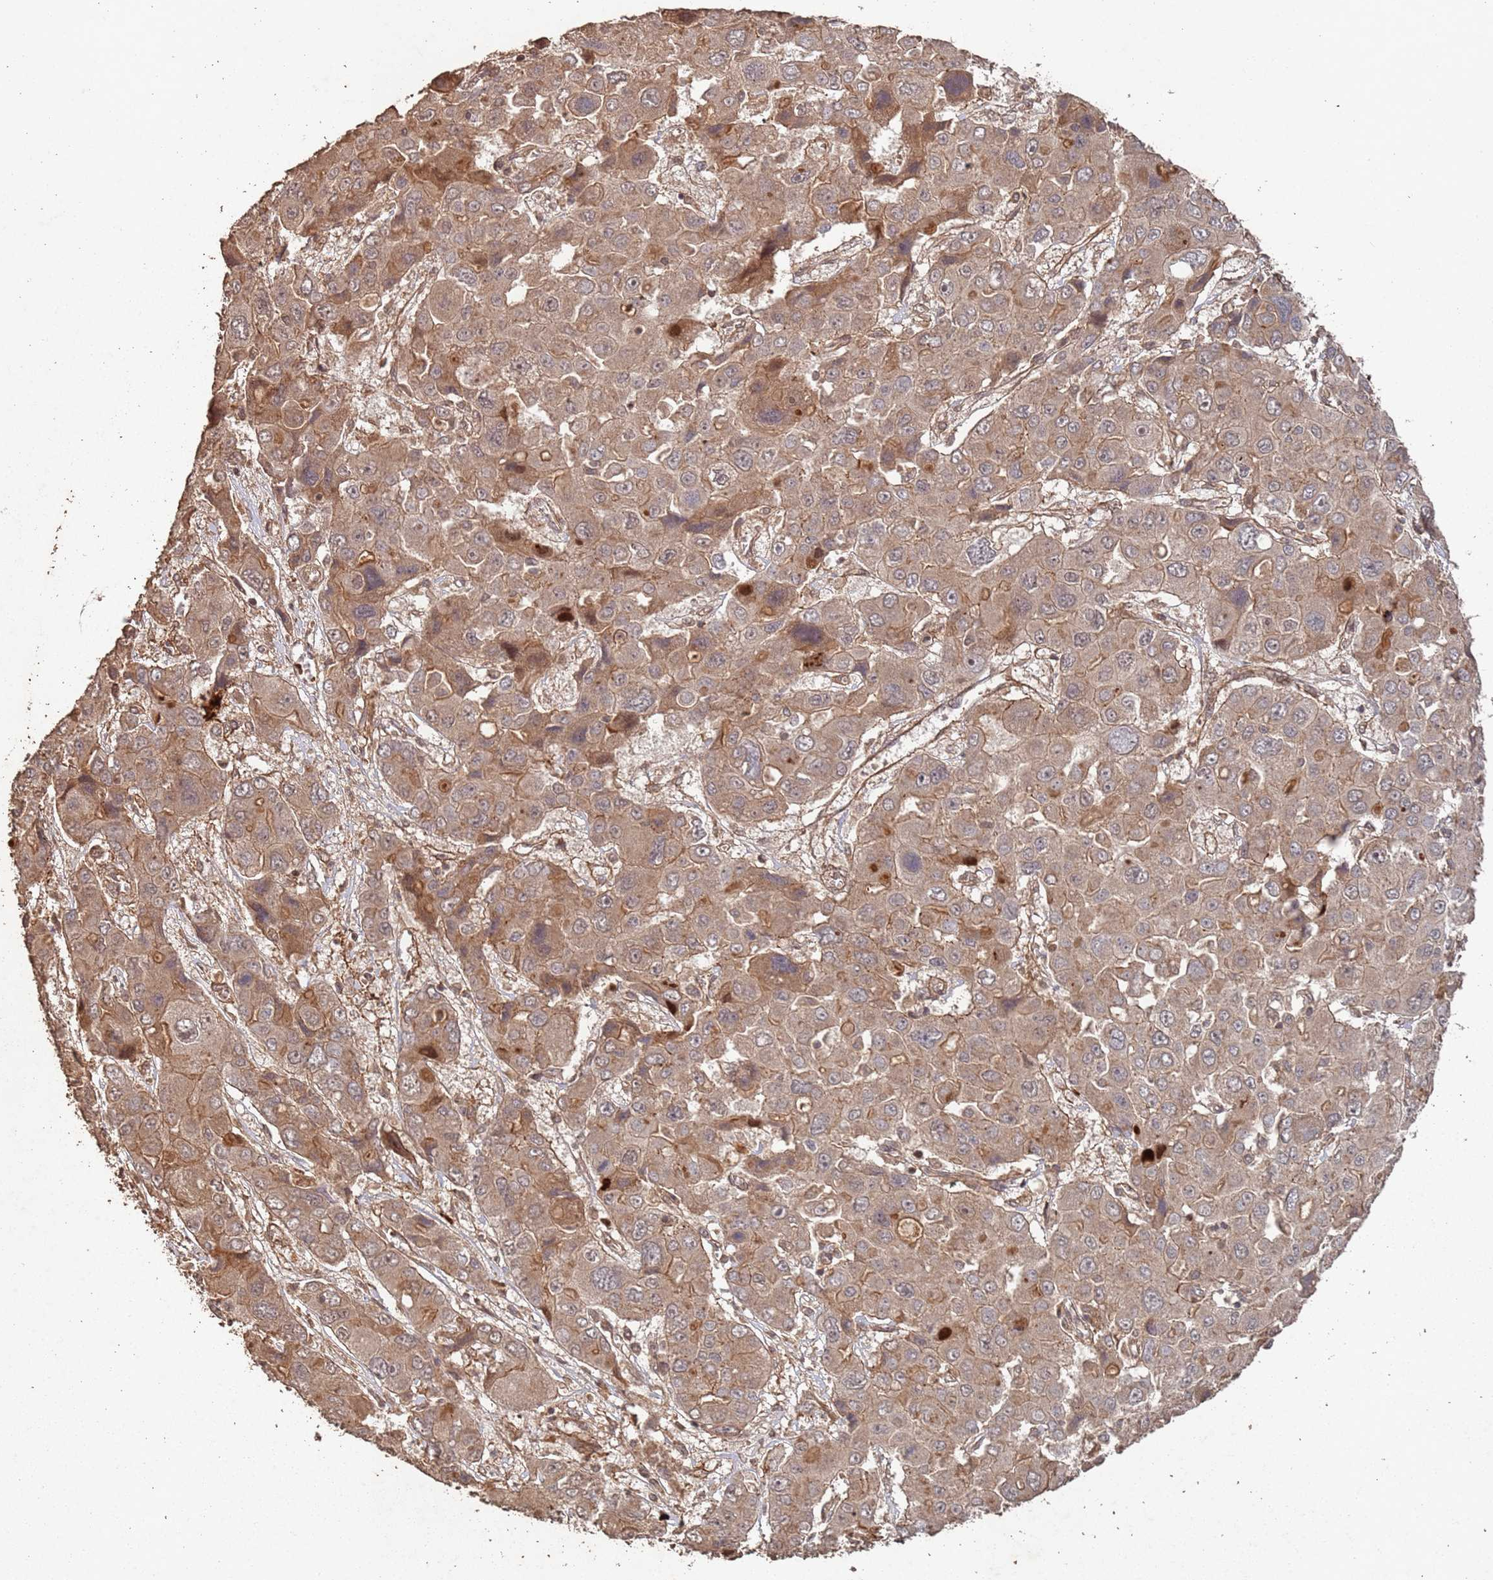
{"staining": {"intensity": "moderate", "quantity": ">75%", "location": "cytoplasmic/membranous"}, "tissue": "liver cancer", "cell_type": "Tumor cells", "image_type": "cancer", "snomed": [{"axis": "morphology", "description": "Cholangiocarcinoma"}, {"axis": "topography", "description": "Liver"}], "caption": "There is medium levels of moderate cytoplasmic/membranous expression in tumor cells of liver cholangiocarcinoma, as demonstrated by immunohistochemical staining (brown color).", "gene": "FRAT1", "patient": {"sex": "male", "age": 67}}